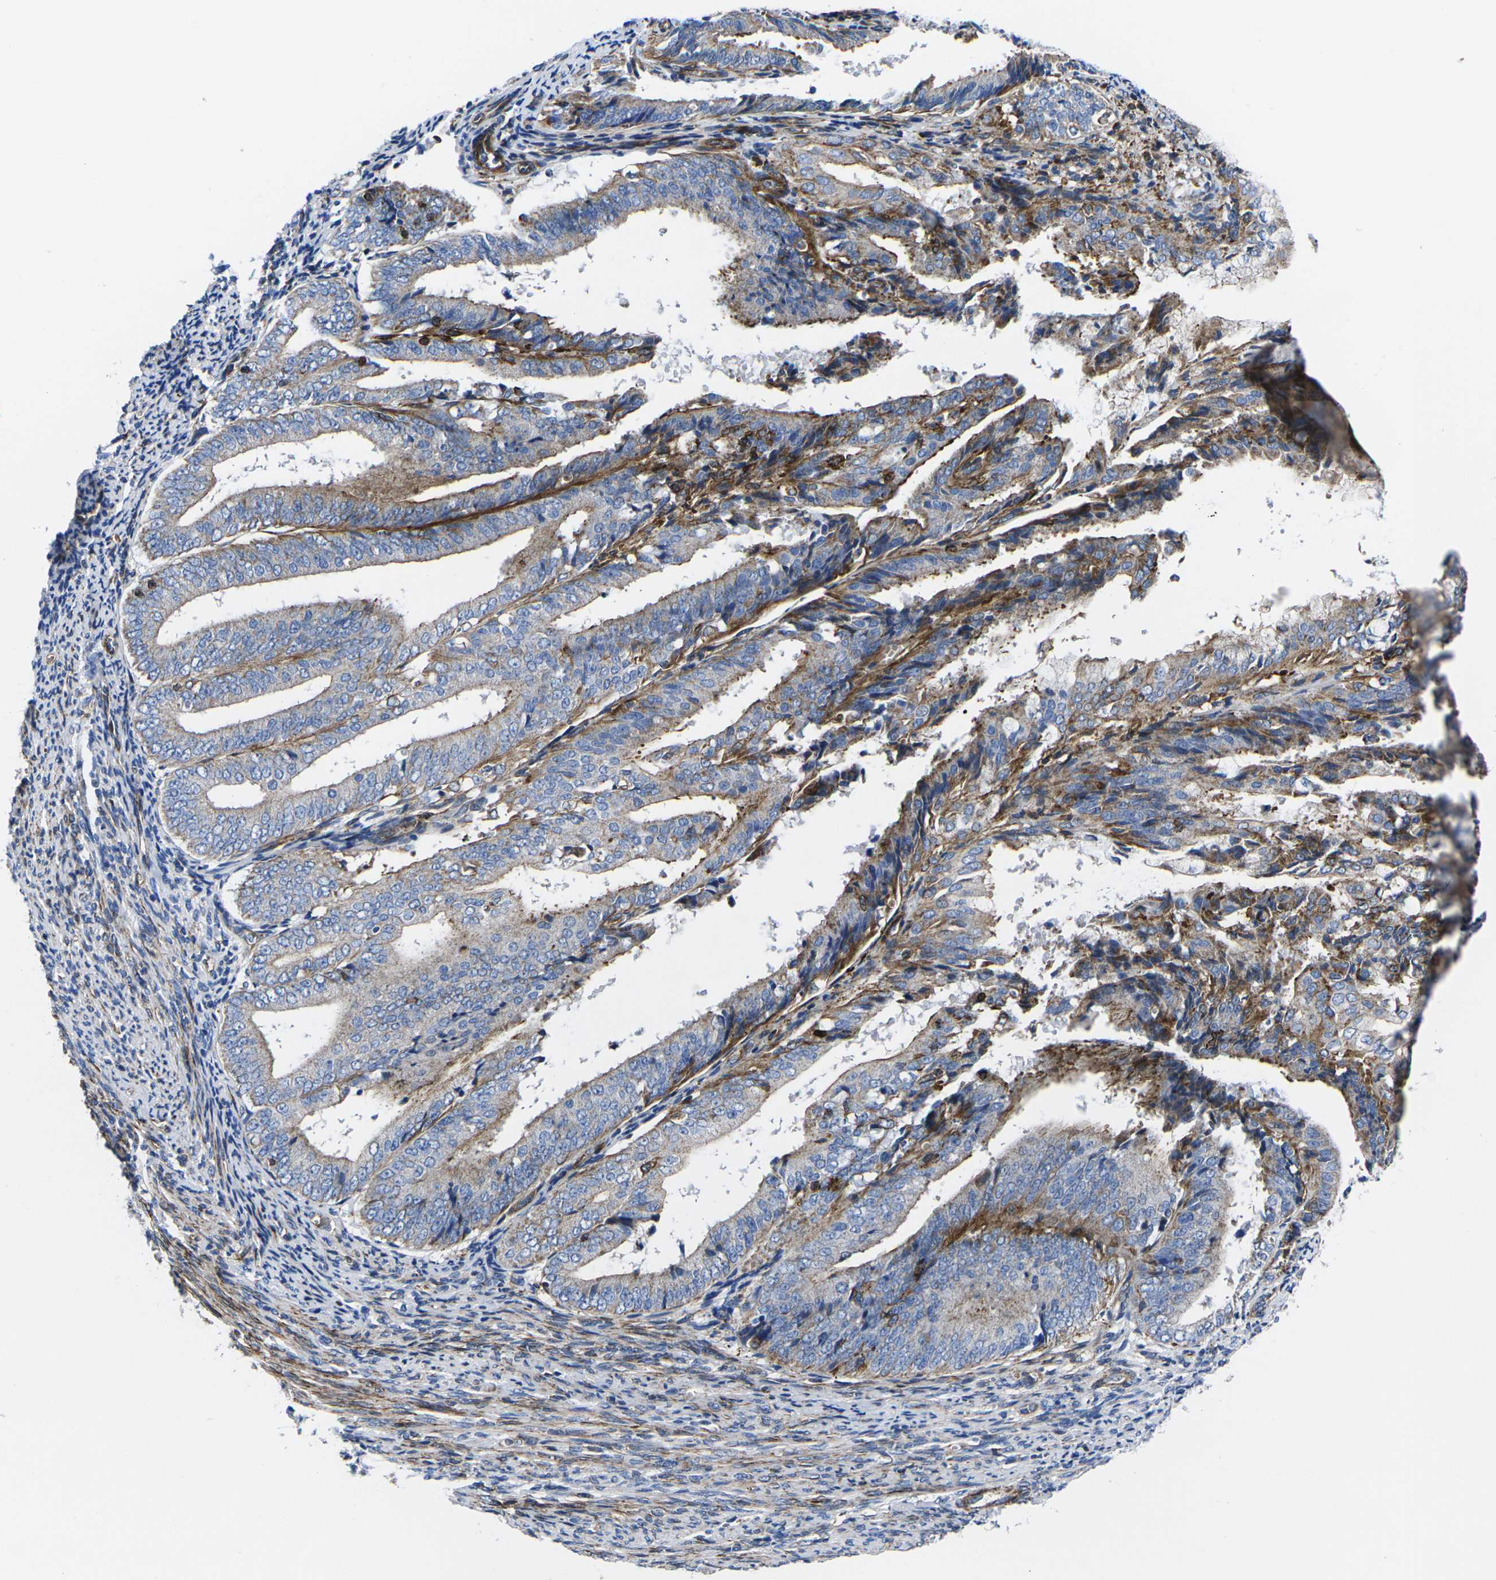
{"staining": {"intensity": "moderate", "quantity": "25%-75%", "location": "cytoplasmic/membranous"}, "tissue": "endometrial cancer", "cell_type": "Tumor cells", "image_type": "cancer", "snomed": [{"axis": "morphology", "description": "Adenocarcinoma, NOS"}, {"axis": "topography", "description": "Endometrium"}], "caption": "This image reveals immunohistochemistry (IHC) staining of human endometrial adenocarcinoma, with medium moderate cytoplasmic/membranous positivity in about 25%-75% of tumor cells.", "gene": "GPR4", "patient": {"sex": "female", "age": 63}}